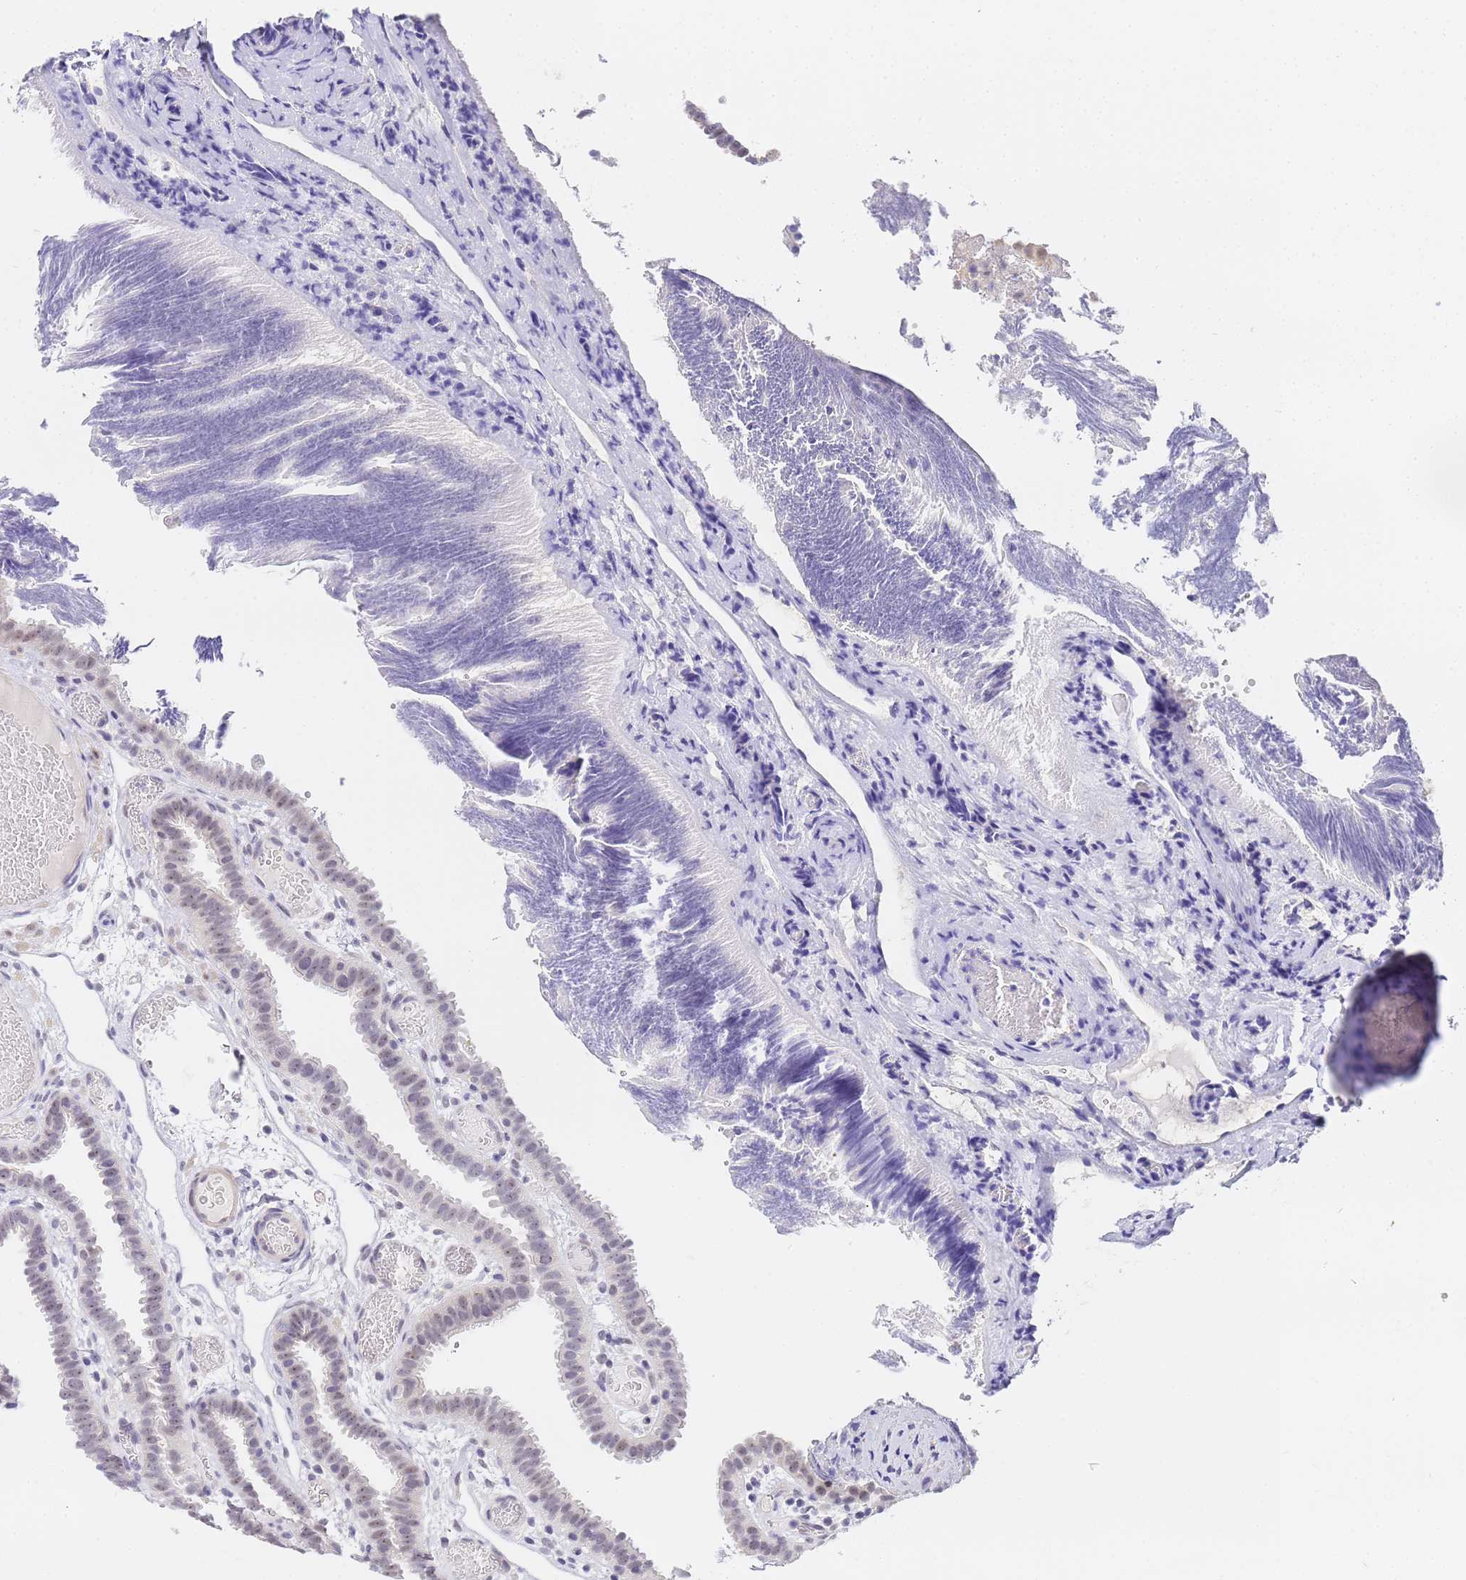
{"staining": {"intensity": "weak", "quantity": "25%-75%", "location": "nuclear"}, "tissue": "fallopian tube", "cell_type": "Glandular cells", "image_type": "normal", "snomed": [{"axis": "morphology", "description": "Normal tissue, NOS"}, {"axis": "topography", "description": "Fallopian tube"}], "caption": "Protein expression by immunohistochemistry reveals weak nuclear positivity in approximately 25%-75% of glandular cells in benign fallopian tube.", "gene": "LSM3", "patient": {"sex": "female", "age": 37}}